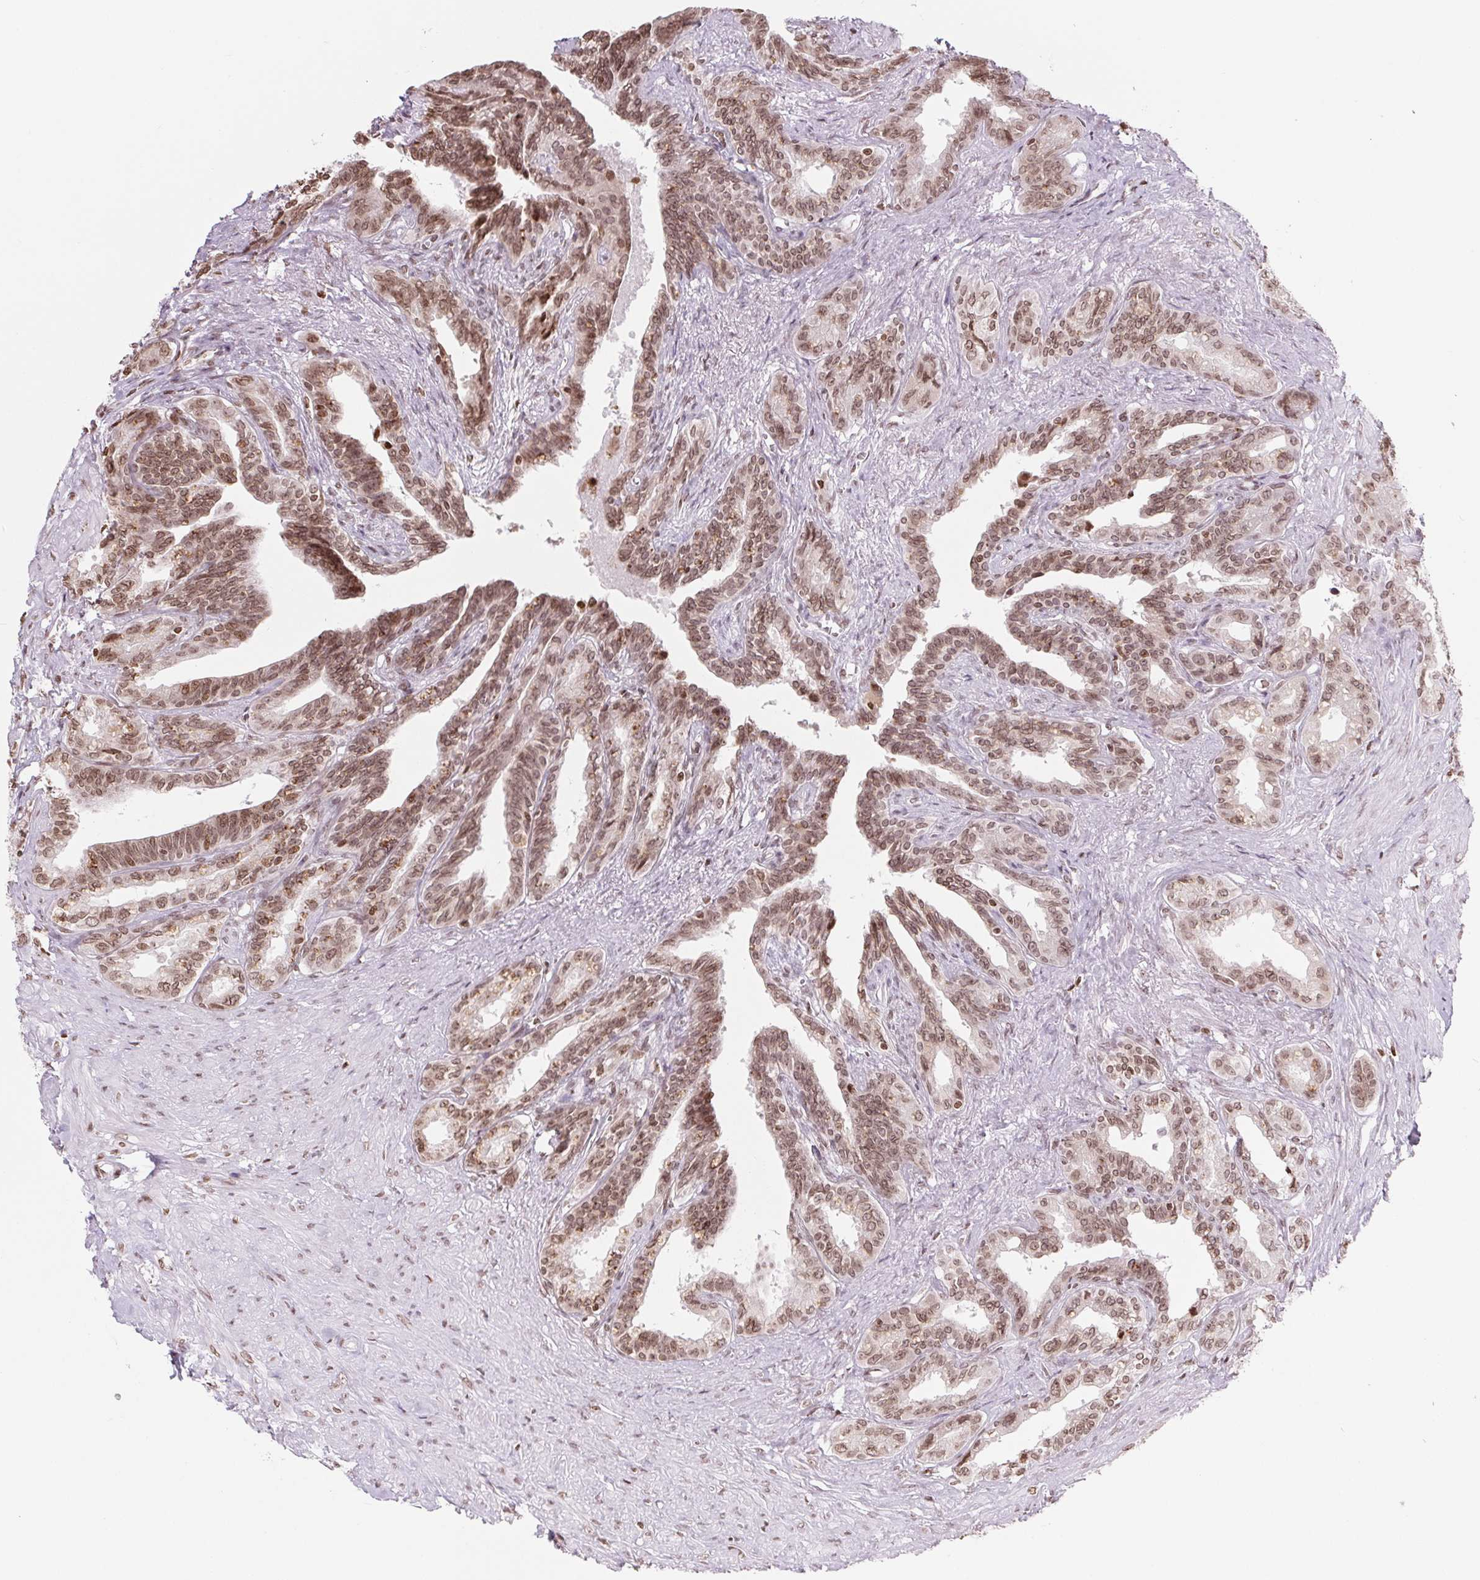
{"staining": {"intensity": "moderate", "quantity": ">75%", "location": "cytoplasmic/membranous,nuclear"}, "tissue": "seminal vesicle", "cell_type": "Glandular cells", "image_type": "normal", "snomed": [{"axis": "morphology", "description": "Normal tissue, NOS"}, {"axis": "morphology", "description": "Urothelial carcinoma, NOS"}, {"axis": "topography", "description": "Urinary bladder"}, {"axis": "topography", "description": "Seminal veicle"}], "caption": "This is an image of IHC staining of benign seminal vesicle, which shows moderate positivity in the cytoplasmic/membranous,nuclear of glandular cells.", "gene": "SMIM12", "patient": {"sex": "male", "age": 76}}